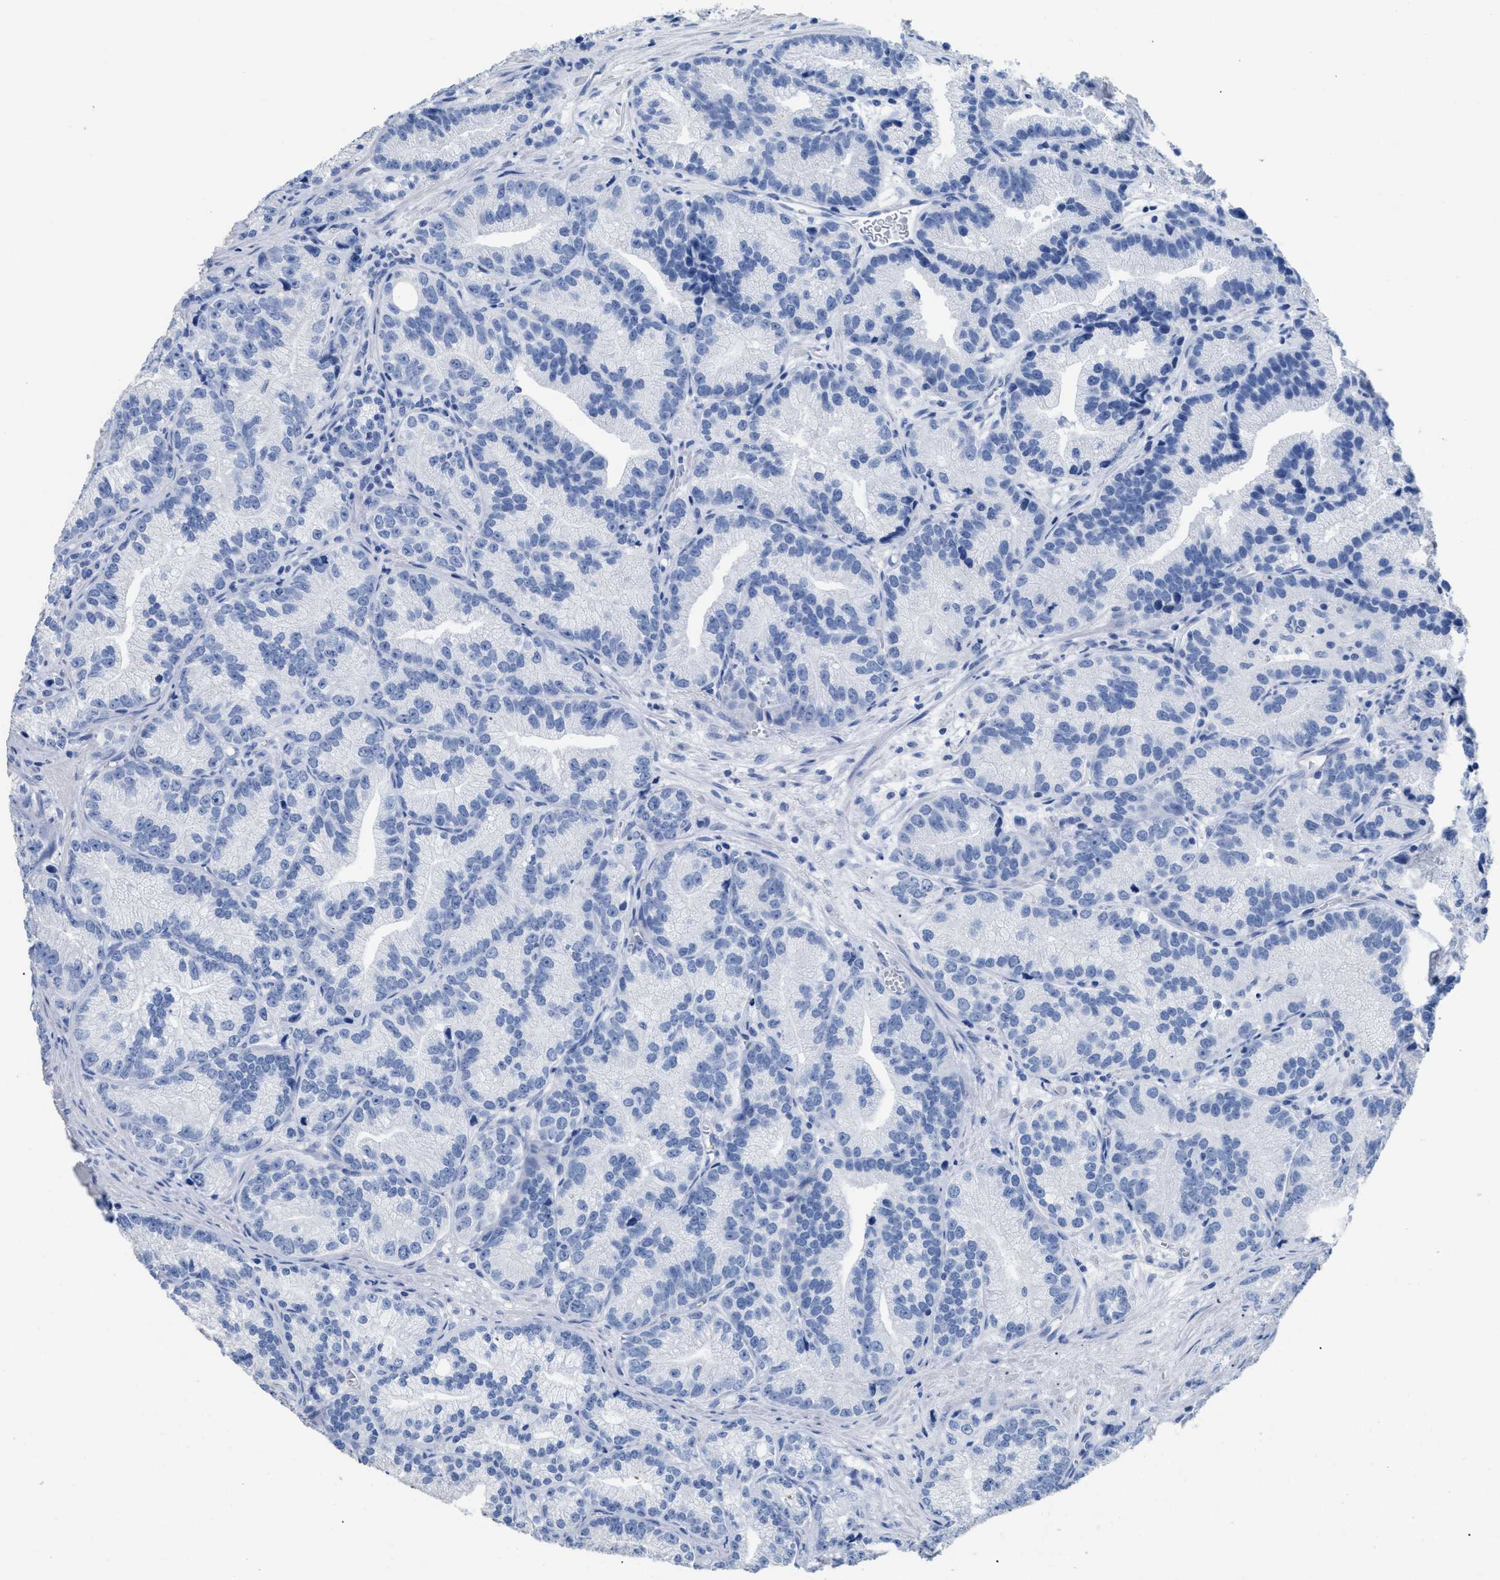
{"staining": {"intensity": "negative", "quantity": "none", "location": "none"}, "tissue": "prostate cancer", "cell_type": "Tumor cells", "image_type": "cancer", "snomed": [{"axis": "morphology", "description": "Adenocarcinoma, Low grade"}, {"axis": "topography", "description": "Prostate"}], "caption": "Immunohistochemistry (IHC) of prostate adenocarcinoma (low-grade) shows no expression in tumor cells. The staining was performed using DAB to visualize the protein expression in brown, while the nuclei were stained in blue with hematoxylin (Magnification: 20x).", "gene": "DLC1", "patient": {"sex": "male", "age": 89}}